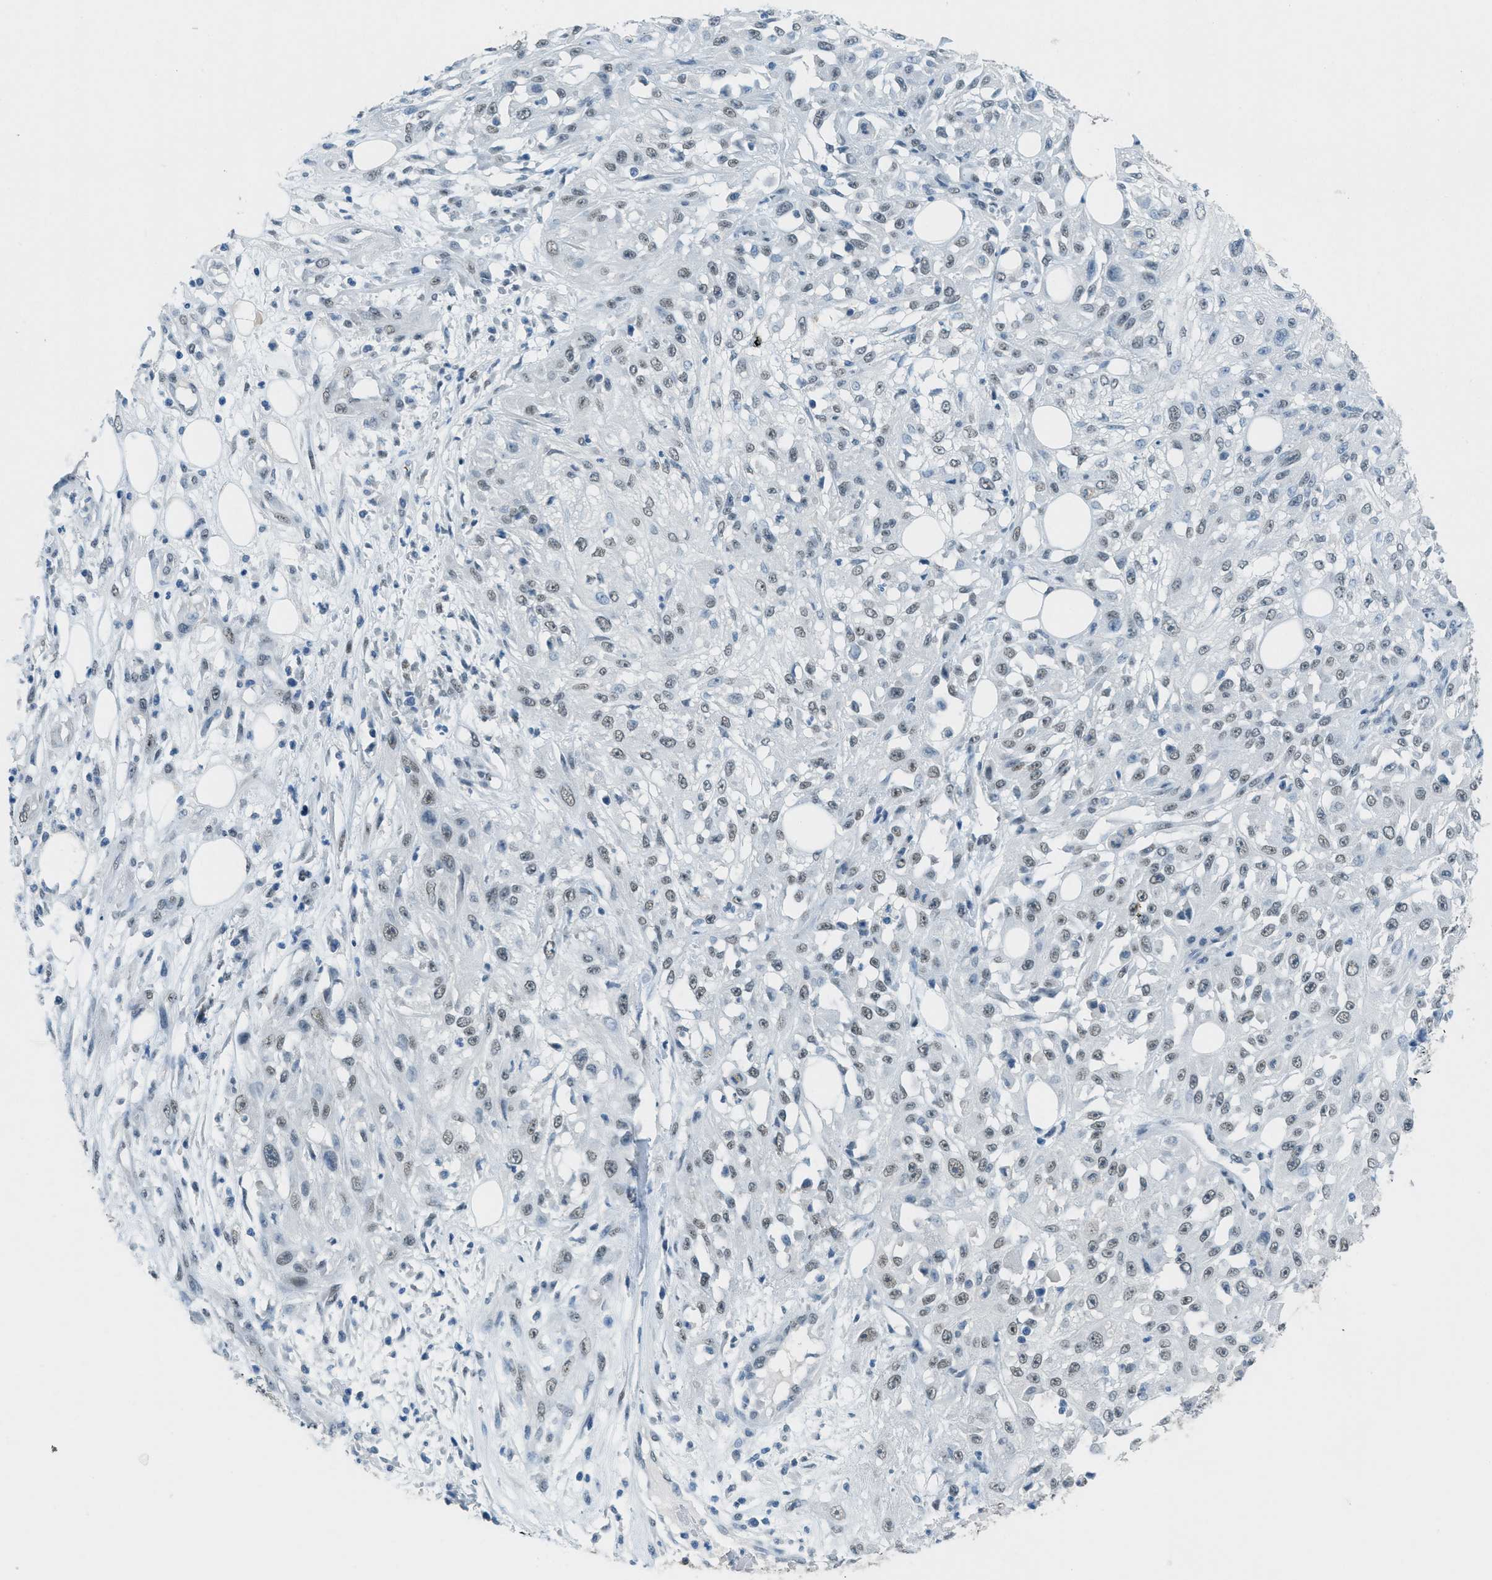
{"staining": {"intensity": "weak", "quantity": ">75%", "location": "nuclear"}, "tissue": "skin cancer", "cell_type": "Tumor cells", "image_type": "cancer", "snomed": [{"axis": "morphology", "description": "Squamous cell carcinoma, NOS"}, {"axis": "morphology", "description": "Squamous cell carcinoma, metastatic, NOS"}, {"axis": "topography", "description": "Skin"}, {"axis": "topography", "description": "Lymph node"}], "caption": "Protein expression analysis of skin squamous cell carcinoma exhibits weak nuclear expression in about >75% of tumor cells.", "gene": "TTC13", "patient": {"sex": "male", "age": 75}}